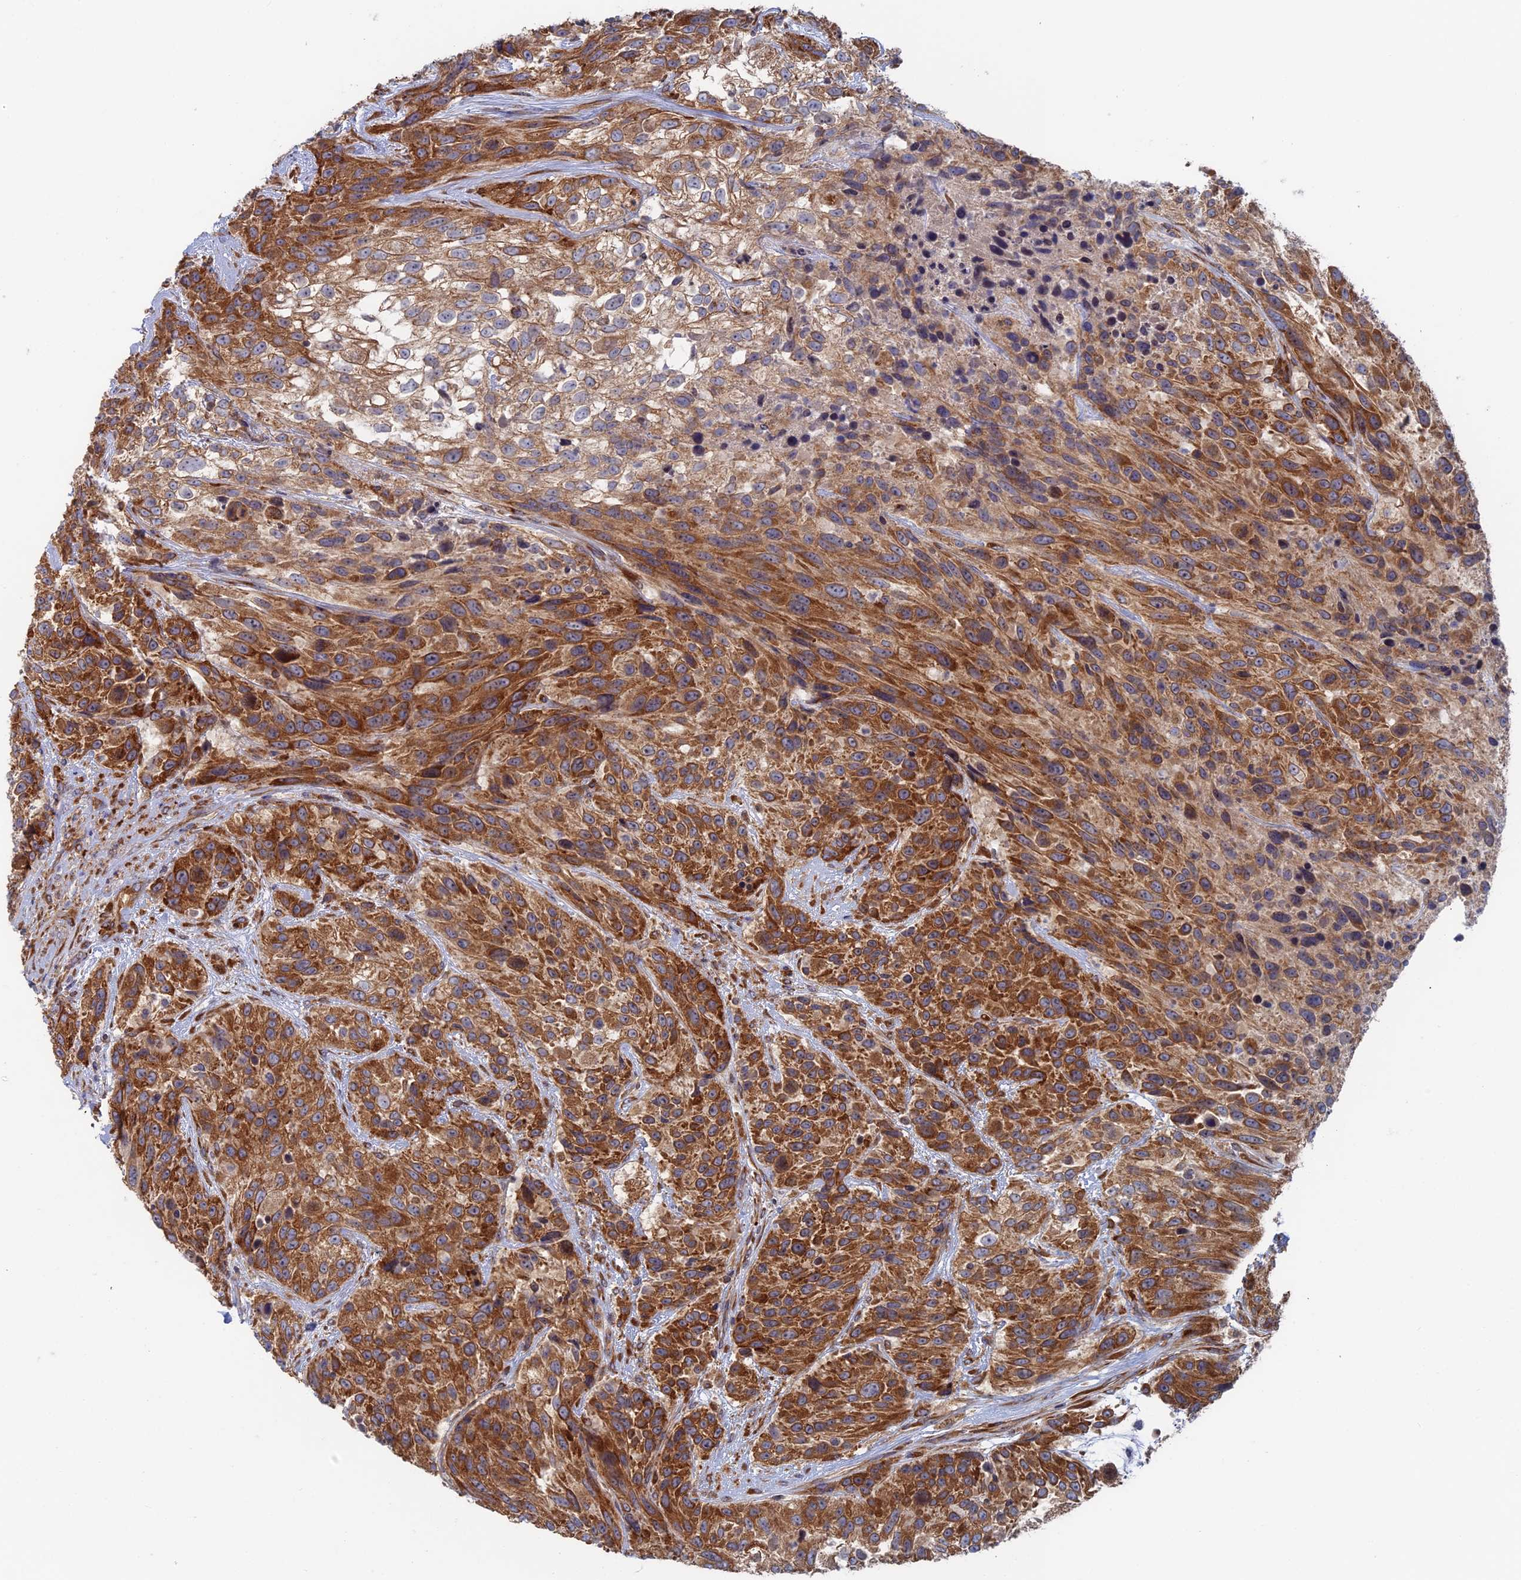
{"staining": {"intensity": "strong", "quantity": ">75%", "location": "cytoplasmic/membranous"}, "tissue": "urothelial cancer", "cell_type": "Tumor cells", "image_type": "cancer", "snomed": [{"axis": "morphology", "description": "Urothelial carcinoma, High grade"}, {"axis": "topography", "description": "Urinary bladder"}], "caption": "An IHC photomicrograph of tumor tissue is shown. Protein staining in brown labels strong cytoplasmic/membranous positivity in high-grade urothelial carcinoma within tumor cells.", "gene": "TBC1D30", "patient": {"sex": "female", "age": 70}}